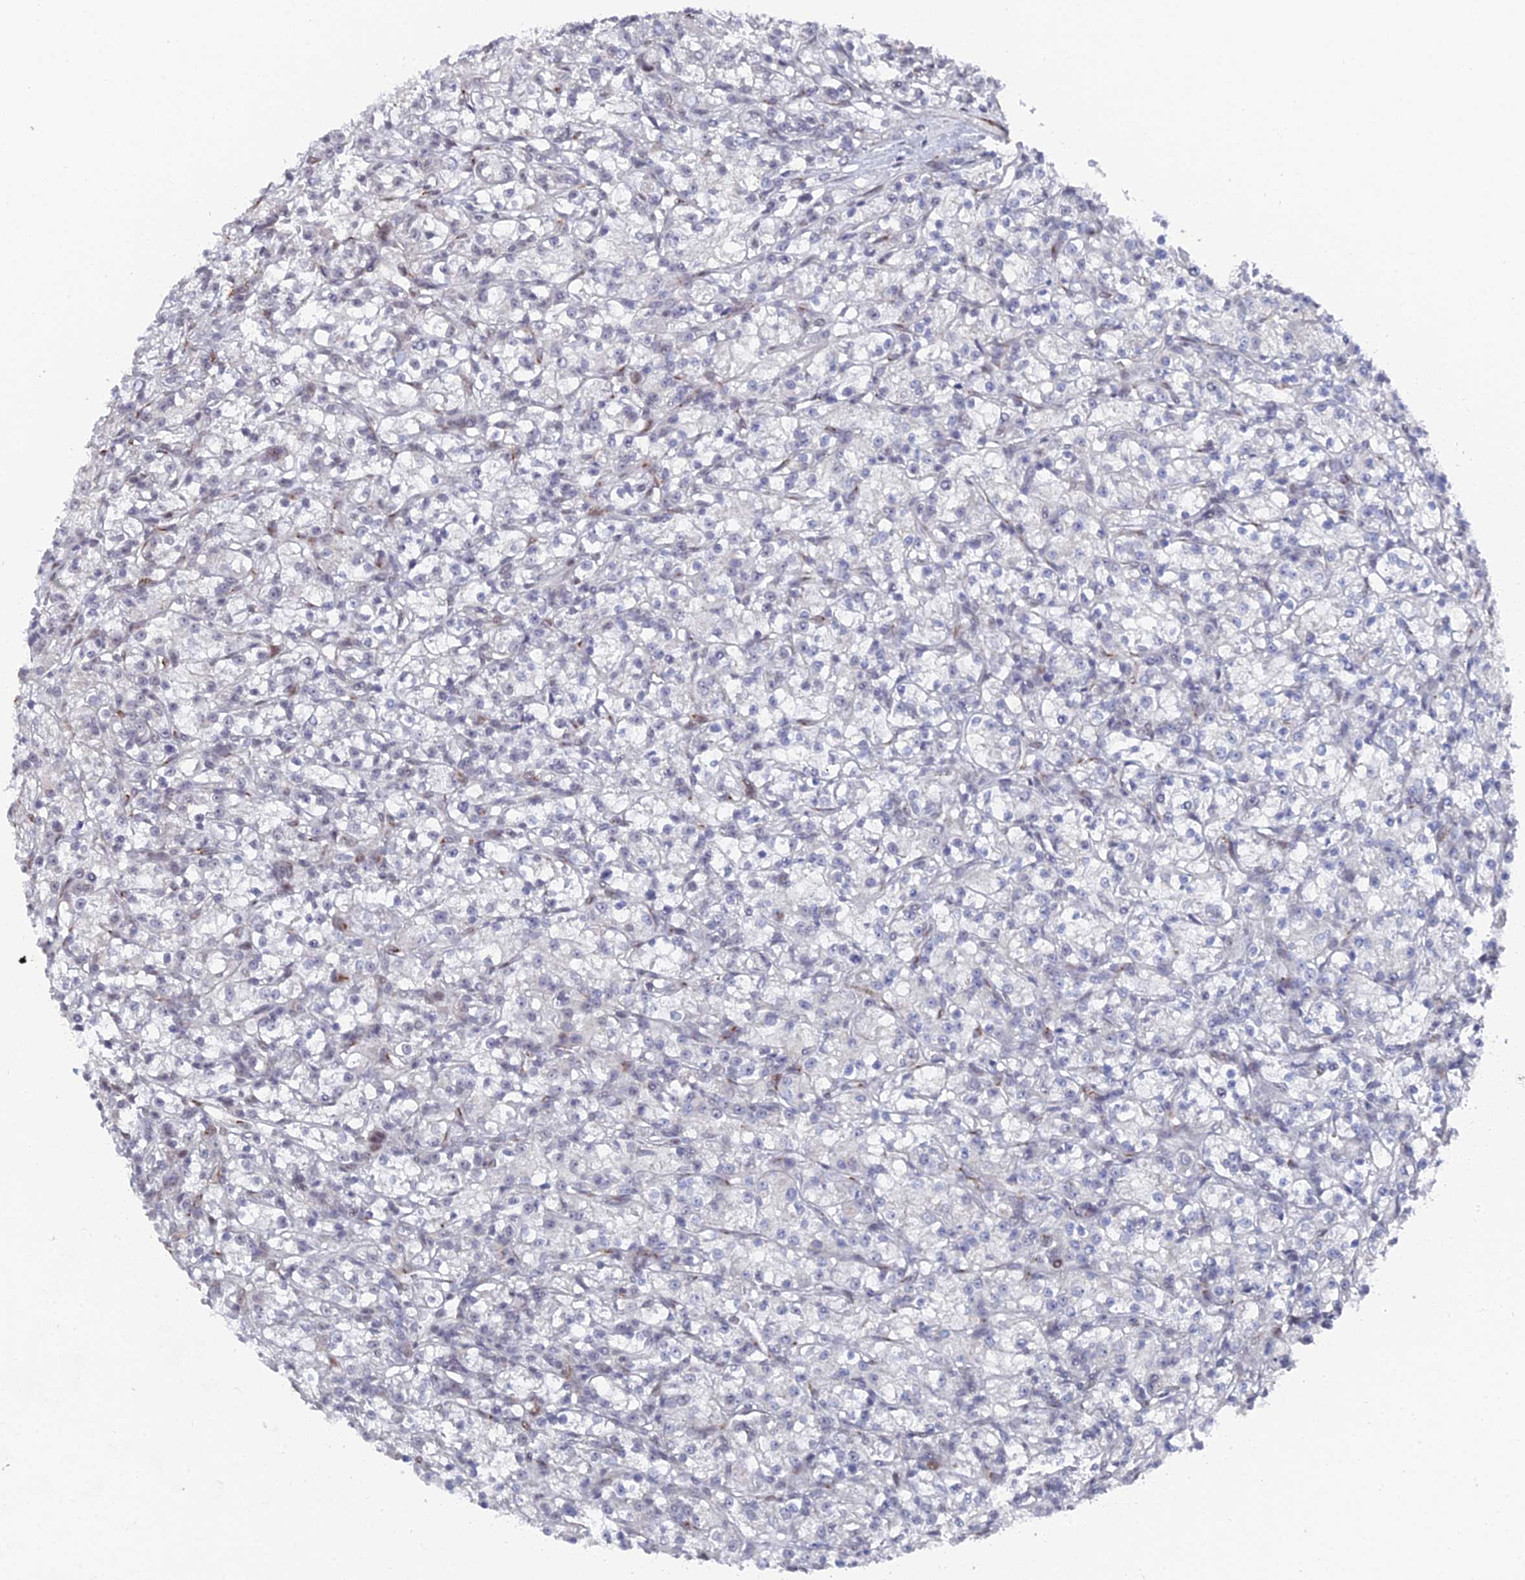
{"staining": {"intensity": "negative", "quantity": "none", "location": "none"}, "tissue": "renal cancer", "cell_type": "Tumor cells", "image_type": "cancer", "snomed": [{"axis": "morphology", "description": "Adenocarcinoma, NOS"}, {"axis": "topography", "description": "Kidney"}], "caption": "Immunohistochemistry of renal cancer shows no expression in tumor cells.", "gene": "FHIP2A", "patient": {"sex": "female", "age": 59}}